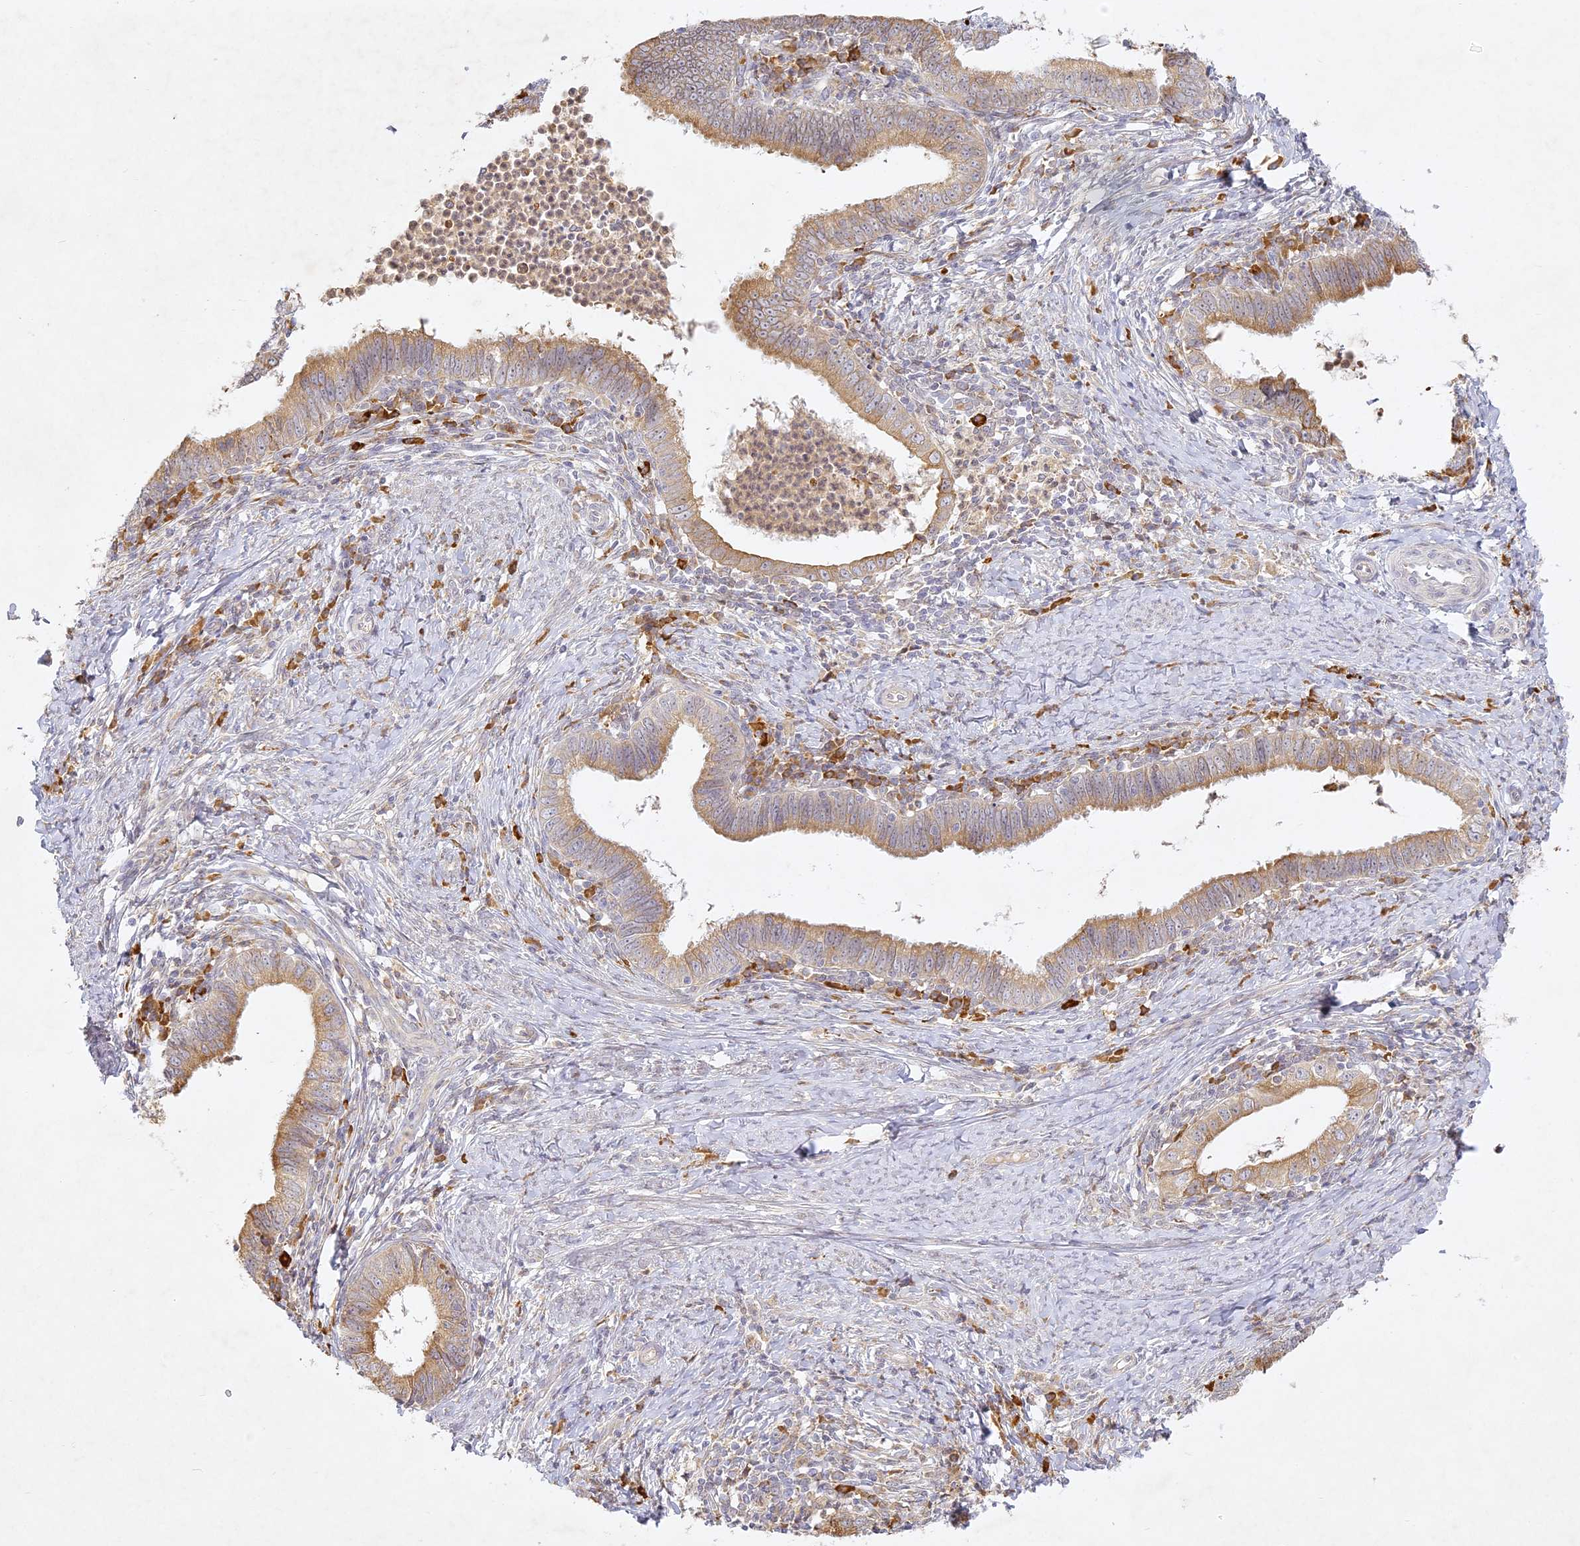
{"staining": {"intensity": "moderate", "quantity": ">75%", "location": "cytoplasmic/membranous"}, "tissue": "cervical cancer", "cell_type": "Tumor cells", "image_type": "cancer", "snomed": [{"axis": "morphology", "description": "Adenocarcinoma, NOS"}, {"axis": "topography", "description": "Cervix"}], "caption": "A medium amount of moderate cytoplasmic/membranous staining is seen in about >75% of tumor cells in cervical cancer (adenocarcinoma) tissue. (Stains: DAB in brown, nuclei in blue, Microscopy: brightfield microscopy at high magnification).", "gene": "SLC30A5", "patient": {"sex": "female", "age": 36}}